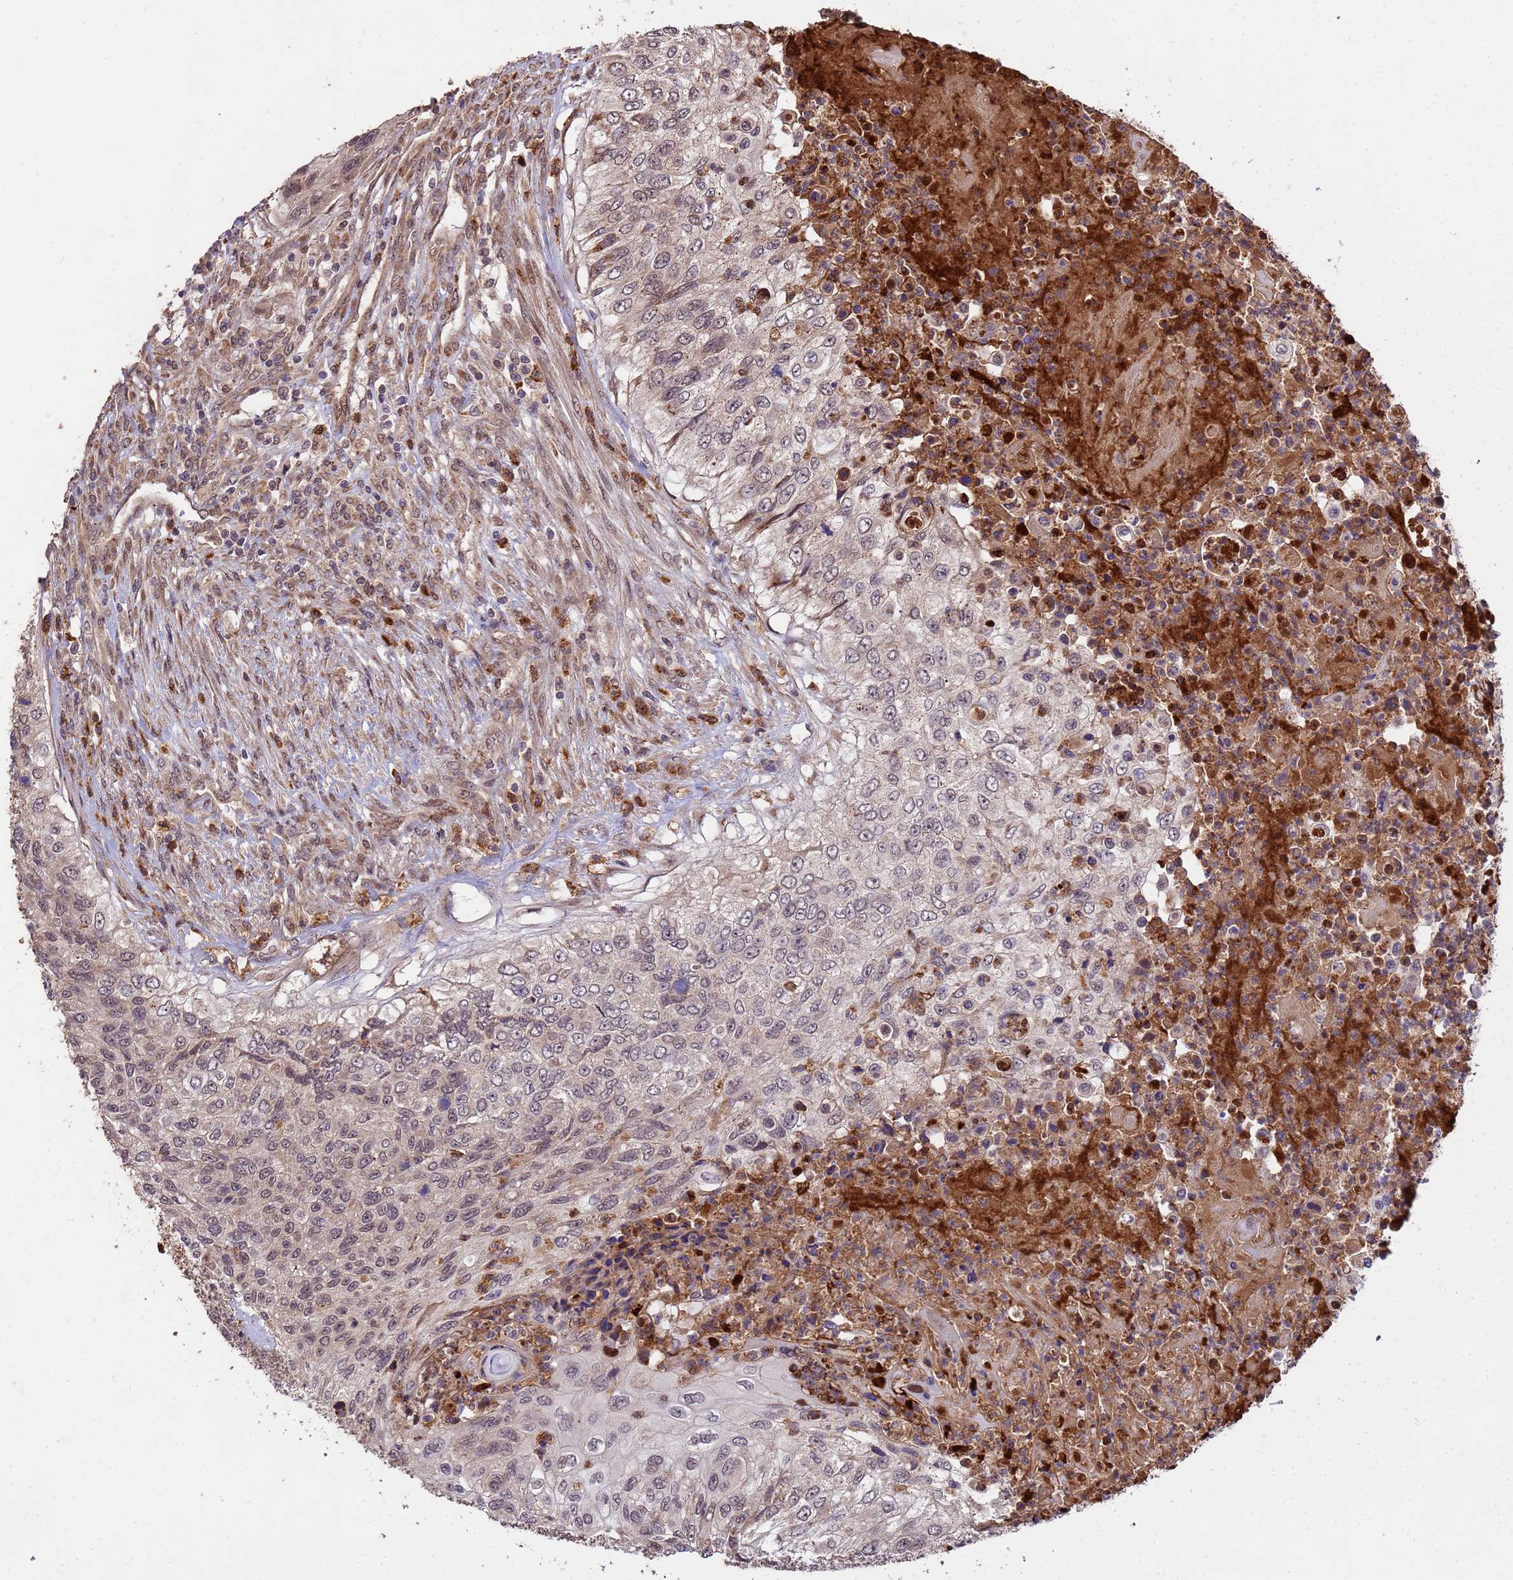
{"staining": {"intensity": "weak", "quantity": "25%-75%", "location": "nuclear"}, "tissue": "urothelial cancer", "cell_type": "Tumor cells", "image_type": "cancer", "snomed": [{"axis": "morphology", "description": "Urothelial carcinoma, High grade"}, {"axis": "topography", "description": "Urinary bladder"}], "caption": "Human high-grade urothelial carcinoma stained with a brown dye reveals weak nuclear positive expression in about 25%-75% of tumor cells.", "gene": "ZNF619", "patient": {"sex": "female", "age": 60}}